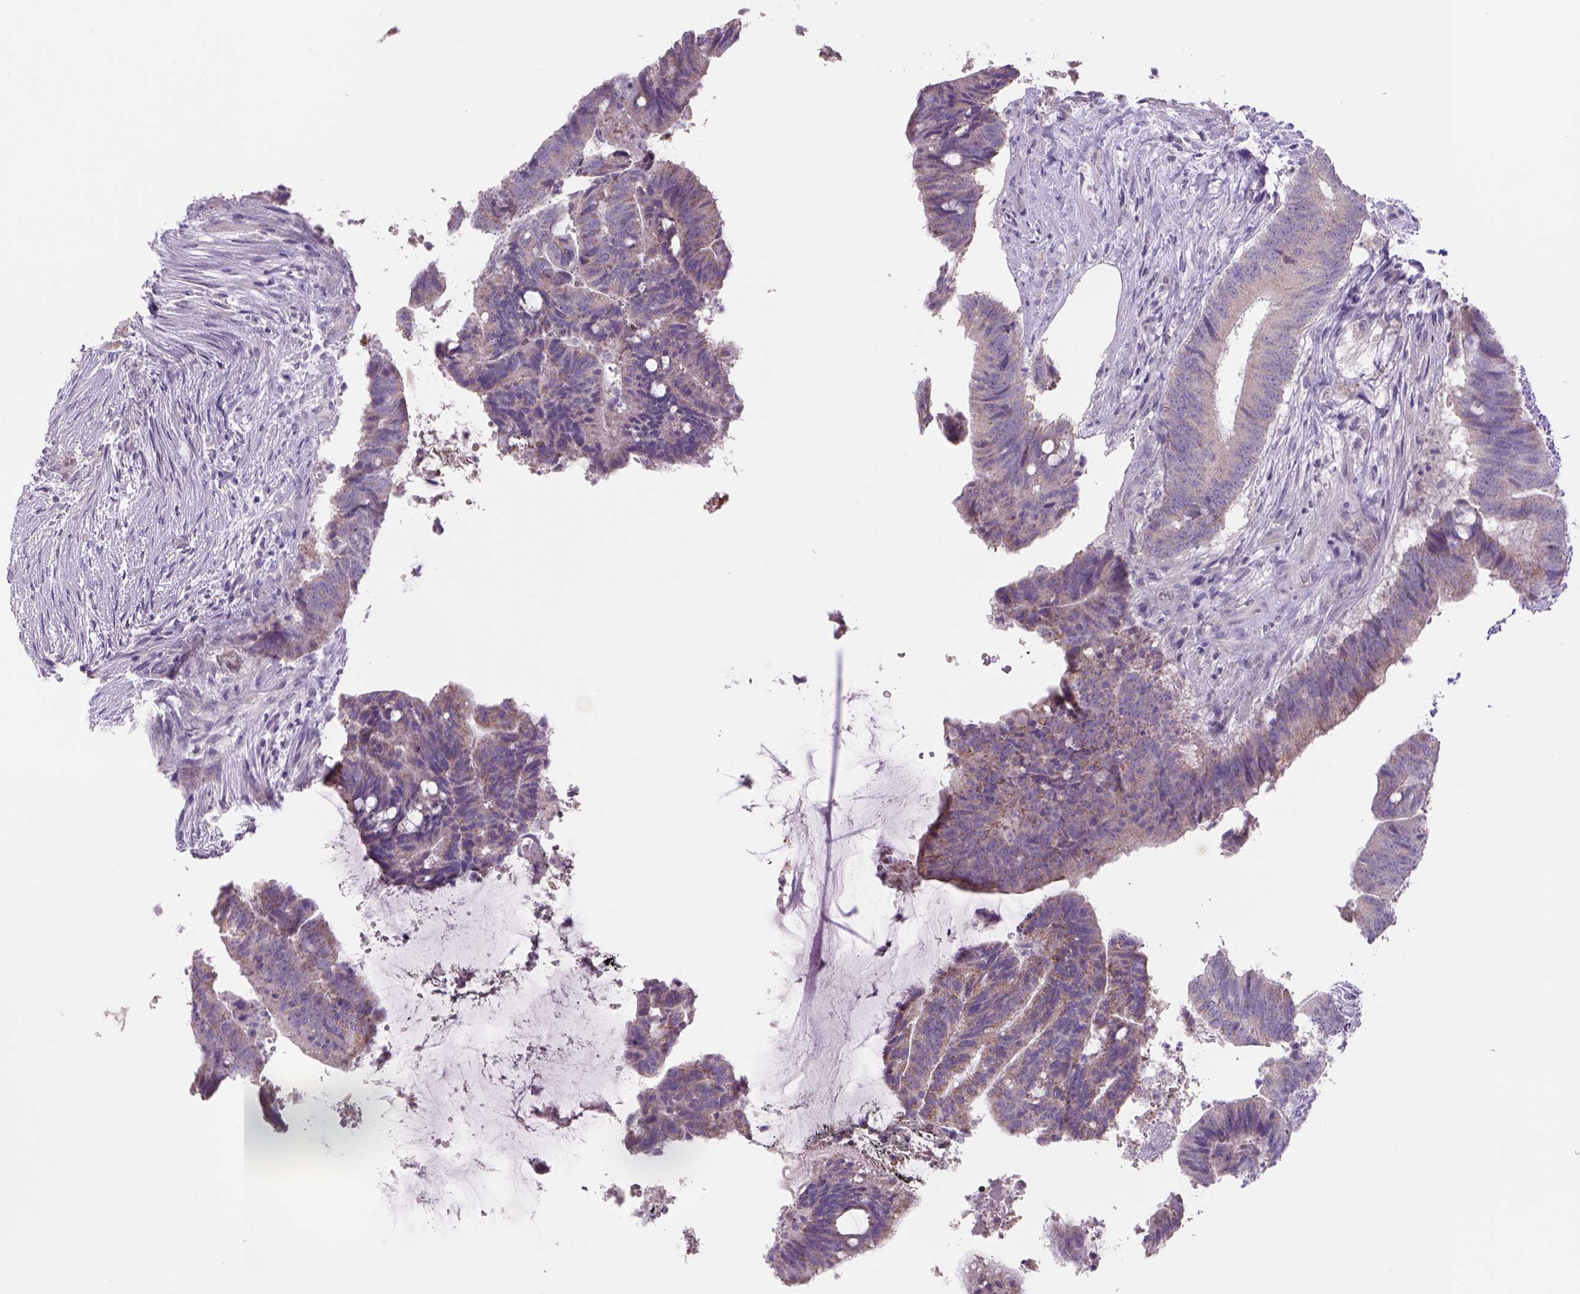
{"staining": {"intensity": "weak", "quantity": "<25%", "location": "cytoplasmic/membranous"}, "tissue": "colorectal cancer", "cell_type": "Tumor cells", "image_type": "cancer", "snomed": [{"axis": "morphology", "description": "Adenocarcinoma, NOS"}, {"axis": "topography", "description": "Colon"}], "caption": "High power microscopy micrograph of an immunohistochemistry (IHC) histopathology image of colorectal cancer, revealing no significant expression in tumor cells.", "gene": "ADGRV1", "patient": {"sex": "female", "age": 43}}